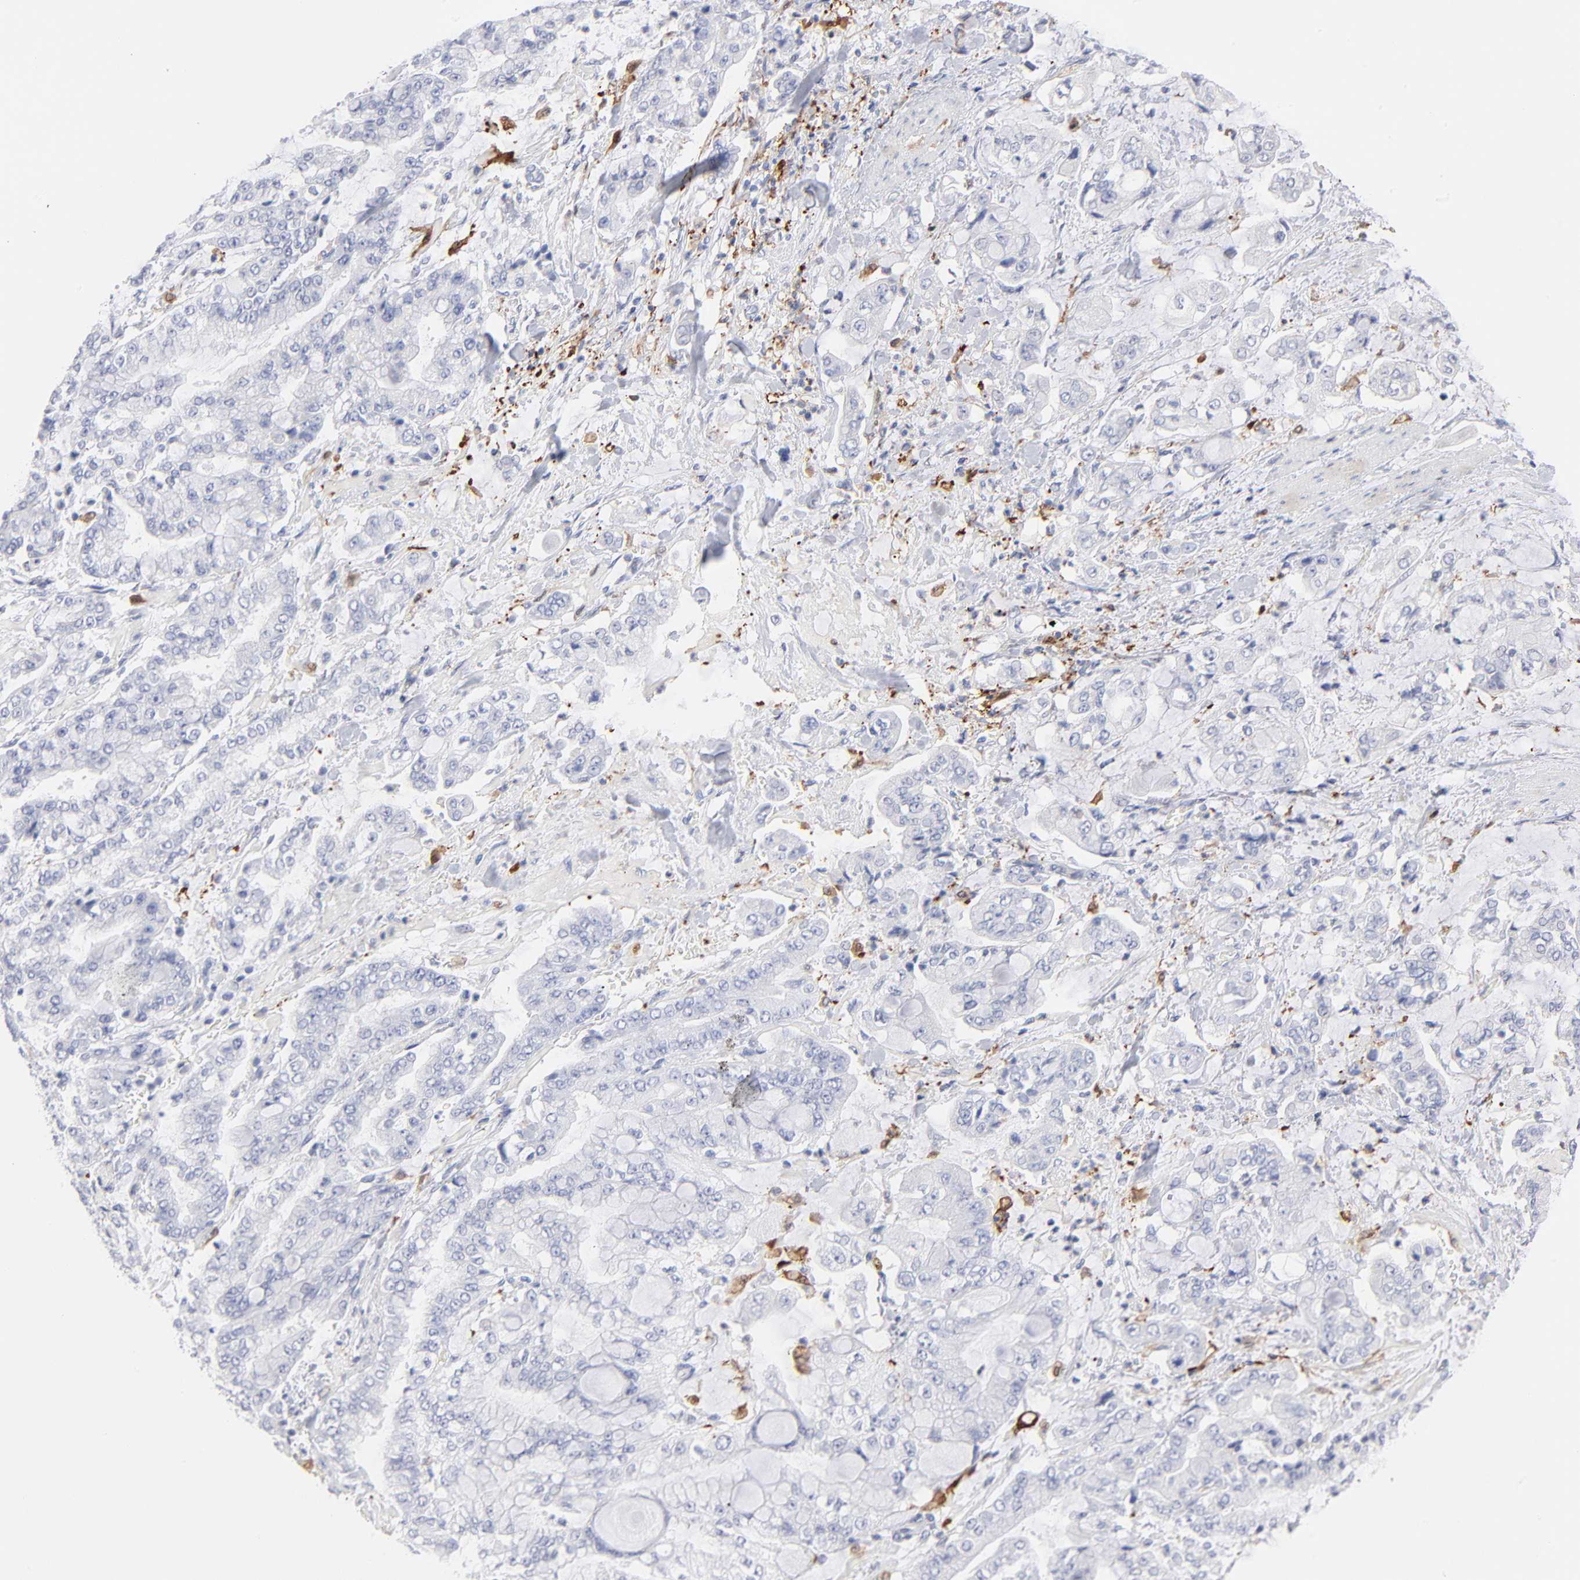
{"staining": {"intensity": "negative", "quantity": "none", "location": "none"}, "tissue": "stomach cancer", "cell_type": "Tumor cells", "image_type": "cancer", "snomed": [{"axis": "morphology", "description": "Normal tissue, NOS"}, {"axis": "morphology", "description": "Adenocarcinoma, NOS"}, {"axis": "topography", "description": "Stomach, upper"}, {"axis": "topography", "description": "Stomach"}], "caption": "Histopathology image shows no protein expression in tumor cells of stomach adenocarcinoma tissue.", "gene": "IFIT2", "patient": {"sex": "male", "age": 76}}